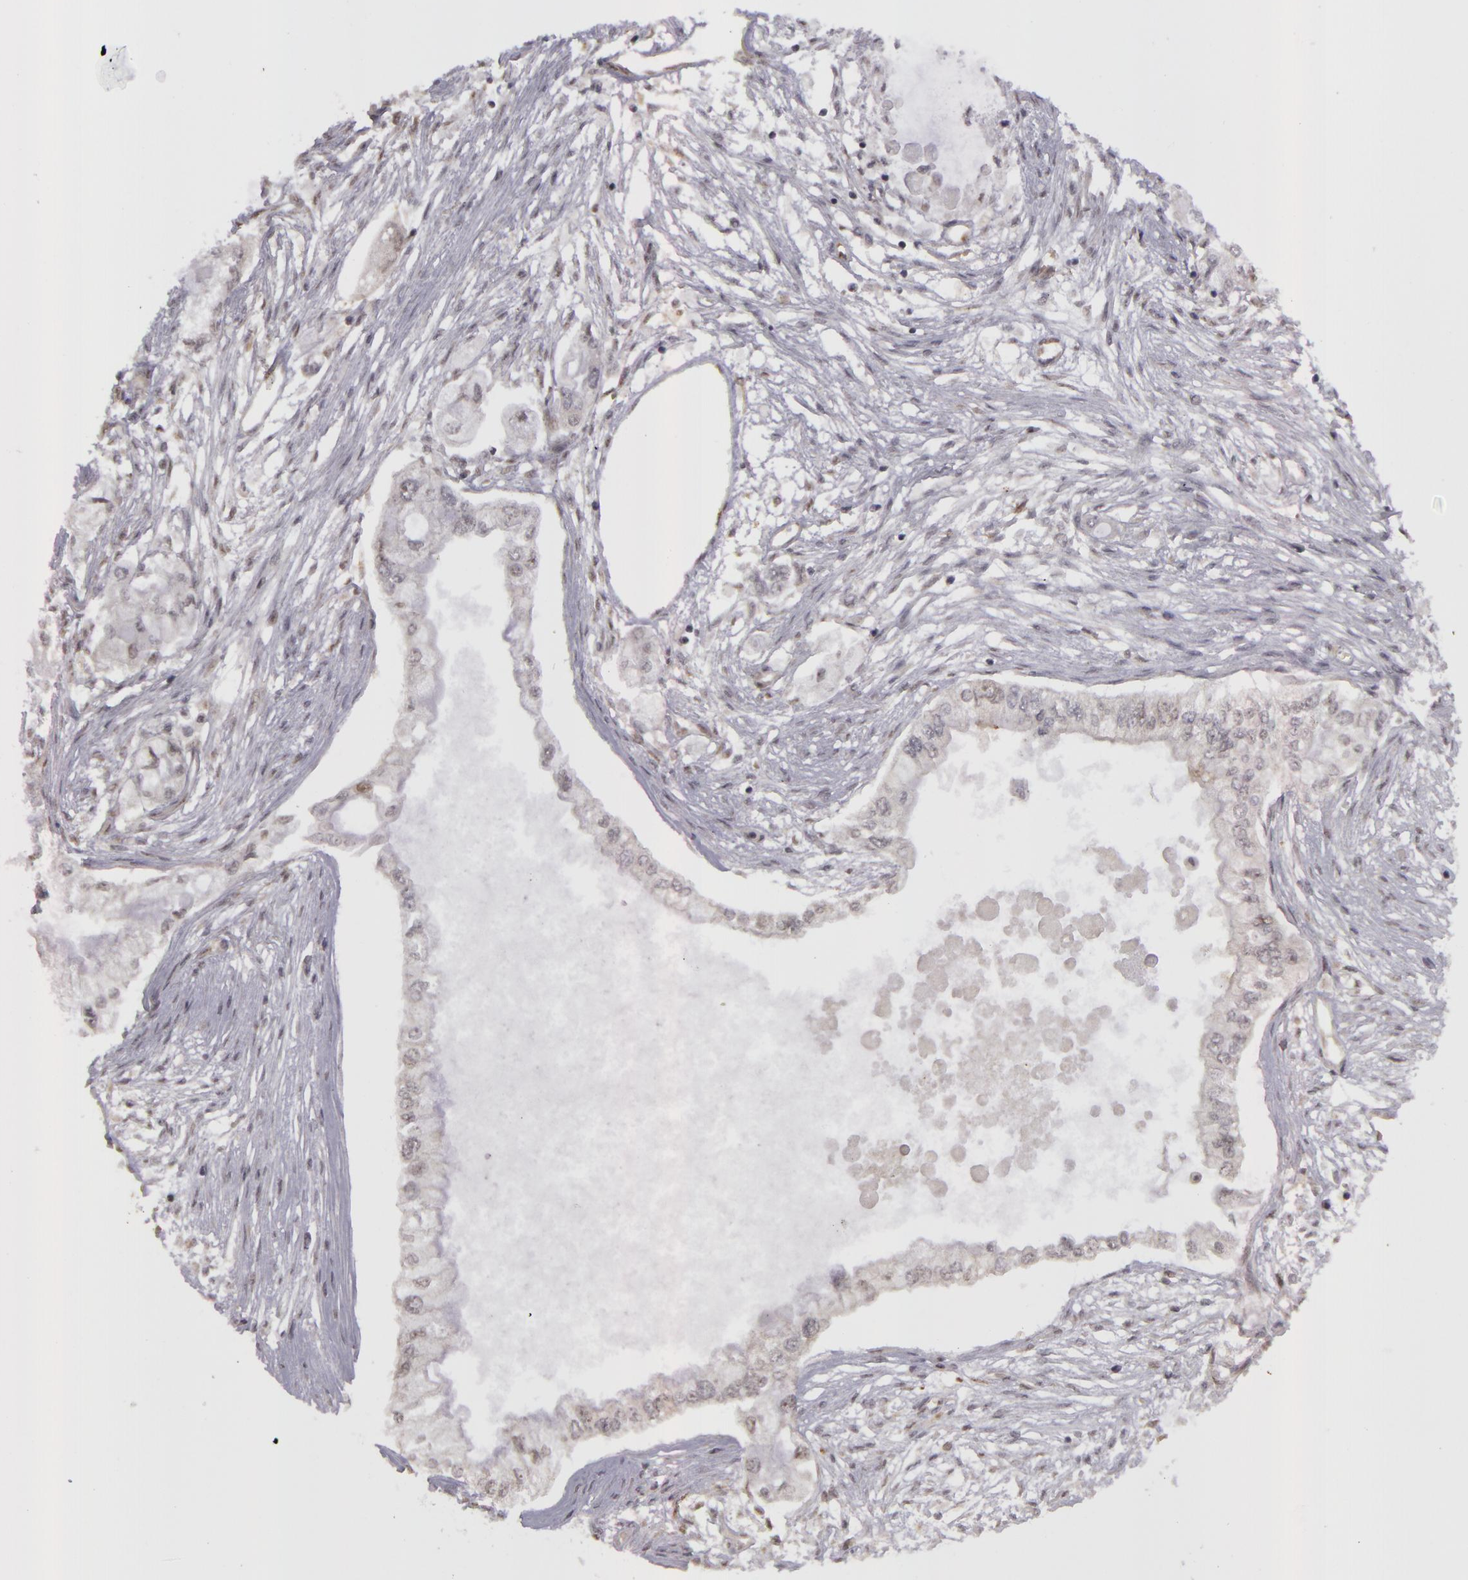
{"staining": {"intensity": "weak", "quantity": "<25%", "location": "nuclear"}, "tissue": "pancreatic cancer", "cell_type": "Tumor cells", "image_type": "cancer", "snomed": [{"axis": "morphology", "description": "Adenocarcinoma, NOS"}, {"axis": "topography", "description": "Pancreas"}], "caption": "There is no significant positivity in tumor cells of pancreatic adenocarcinoma.", "gene": "RRP7A", "patient": {"sex": "male", "age": 79}}